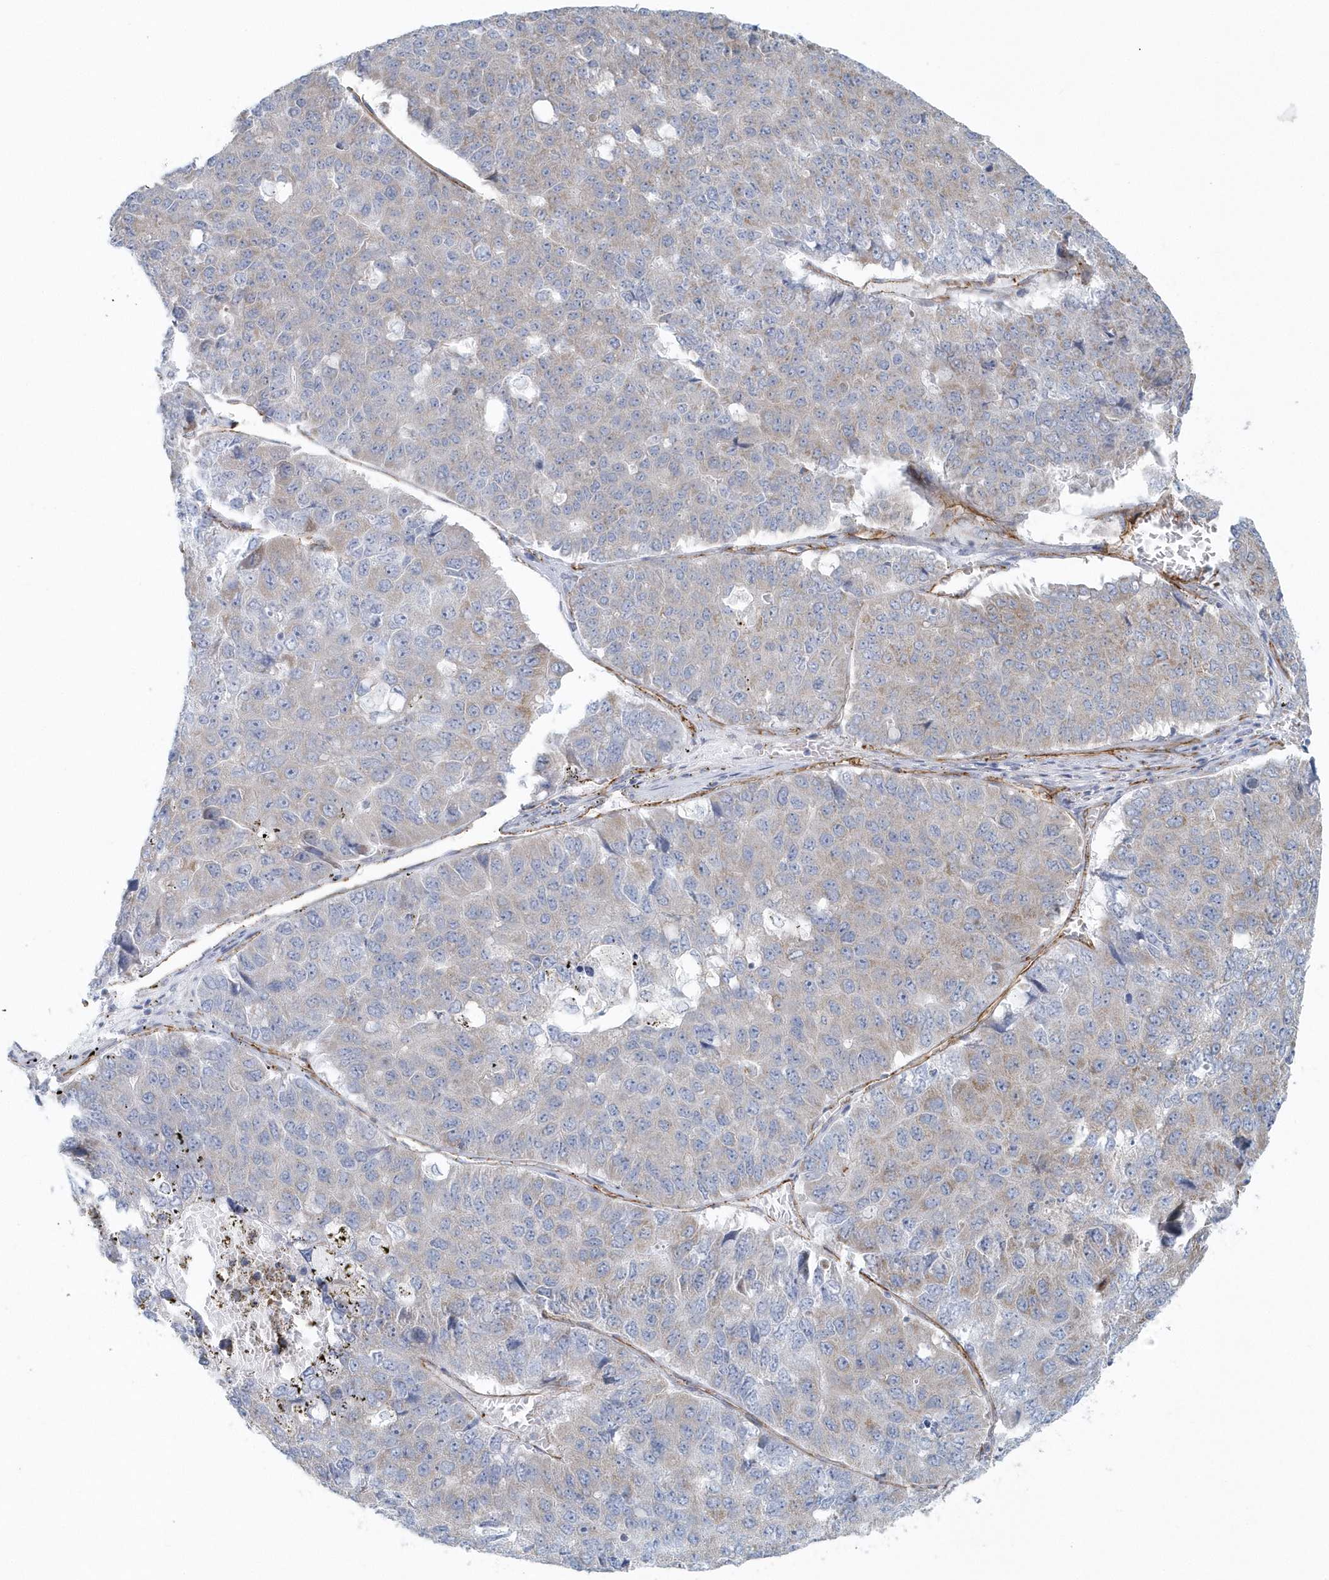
{"staining": {"intensity": "negative", "quantity": "none", "location": "none"}, "tissue": "pancreatic cancer", "cell_type": "Tumor cells", "image_type": "cancer", "snomed": [{"axis": "morphology", "description": "Adenocarcinoma, NOS"}, {"axis": "topography", "description": "Pancreas"}], "caption": "Immunohistochemical staining of human pancreatic cancer (adenocarcinoma) exhibits no significant expression in tumor cells. The staining is performed using DAB brown chromogen with nuclei counter-stained in using hematoxylin.", "gene": "GPR152", "patient": {"sex": "male", "age": 50}}